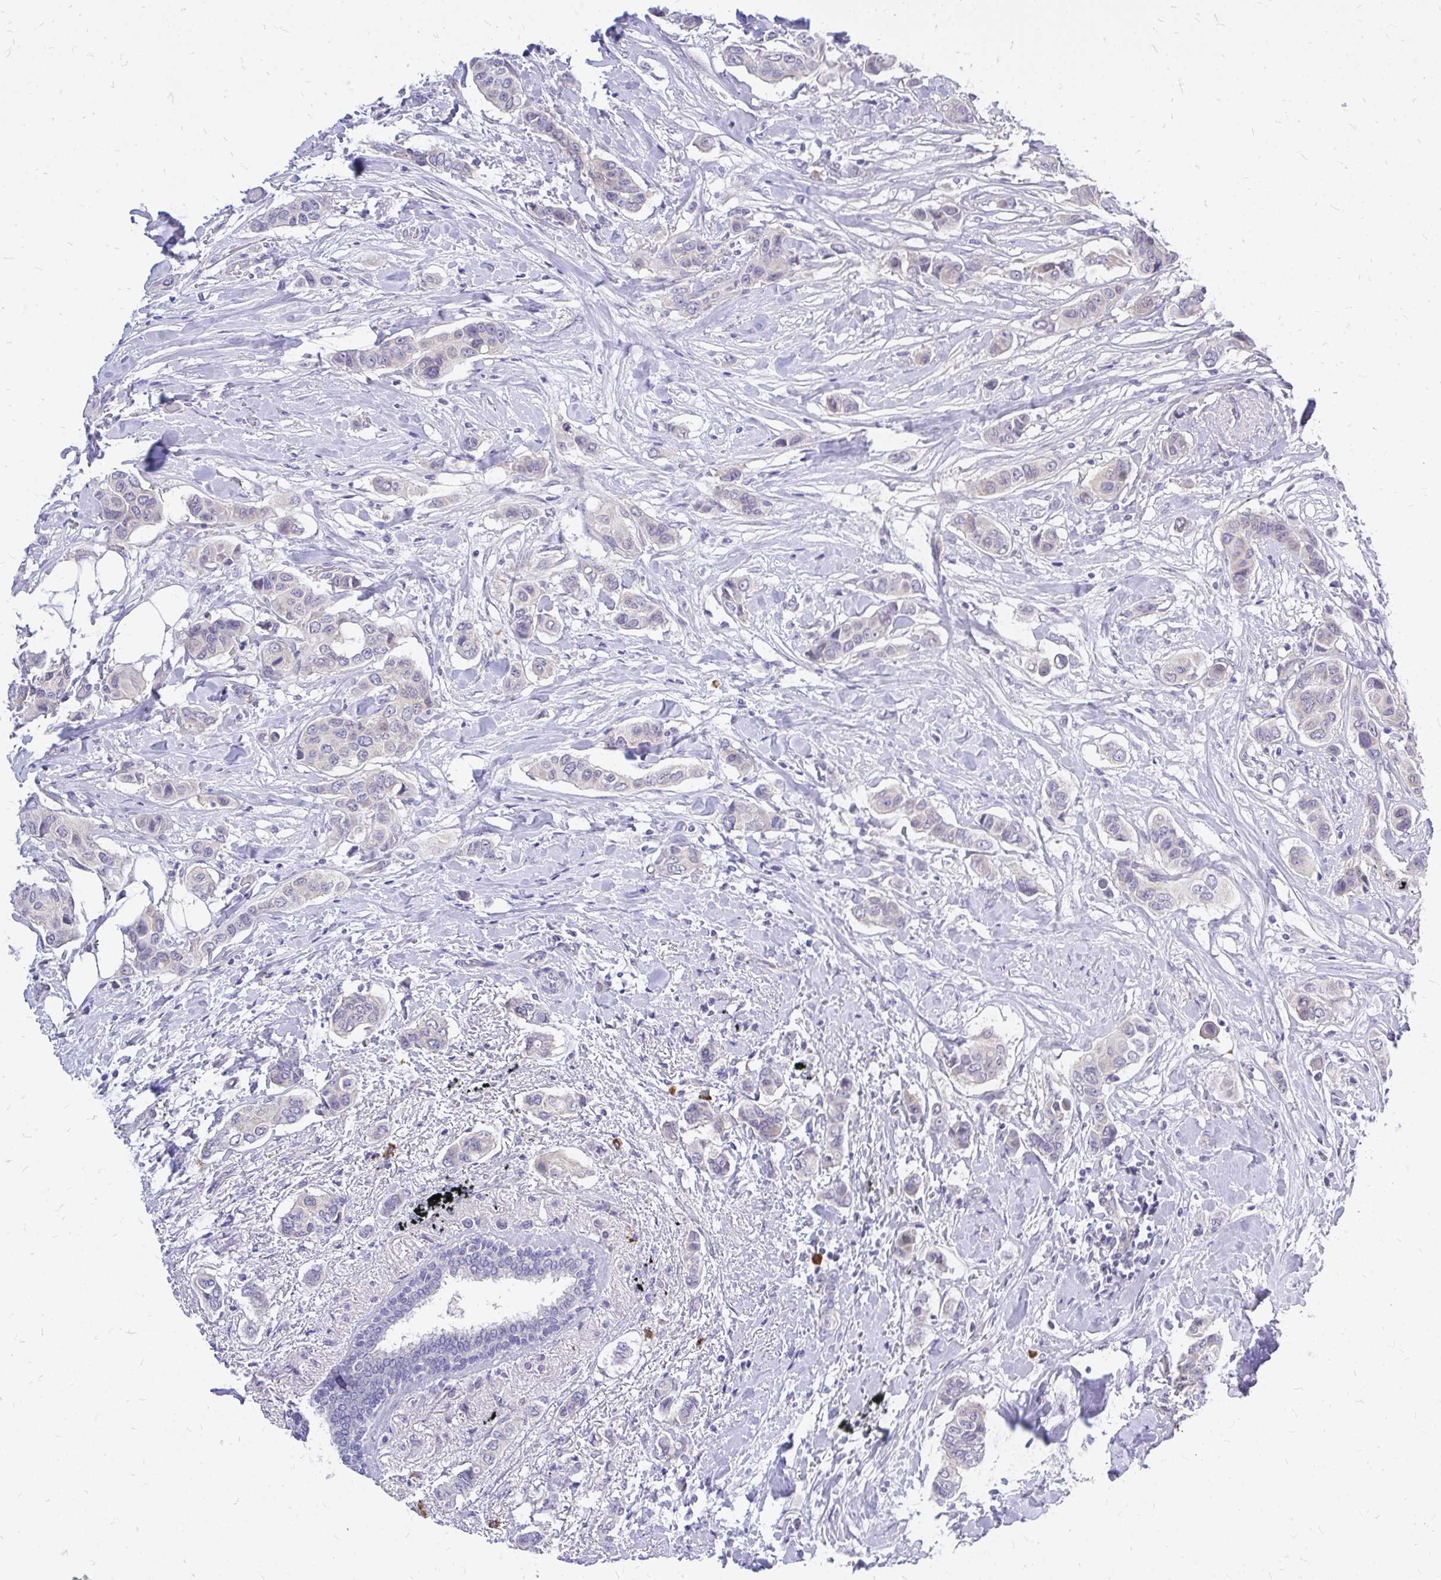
{"staining": {"intensity": "negative", "quantity": "none", "location": "none"}, "tissue": "breast cancer", "cell_type": "Tumor cells", "image_type": "cancer", "snomed": [{"axis": "morphology", "description": "Lobular carcinoma"}, {"axis": "topography", "description": "Breast"}], "caption": "The micrograph shows no significant positivity in tumor cells of lobular carcinoma (breast).", "gene": "MAP1LC3A", "patient": {"sex": "female", "age": 51}}